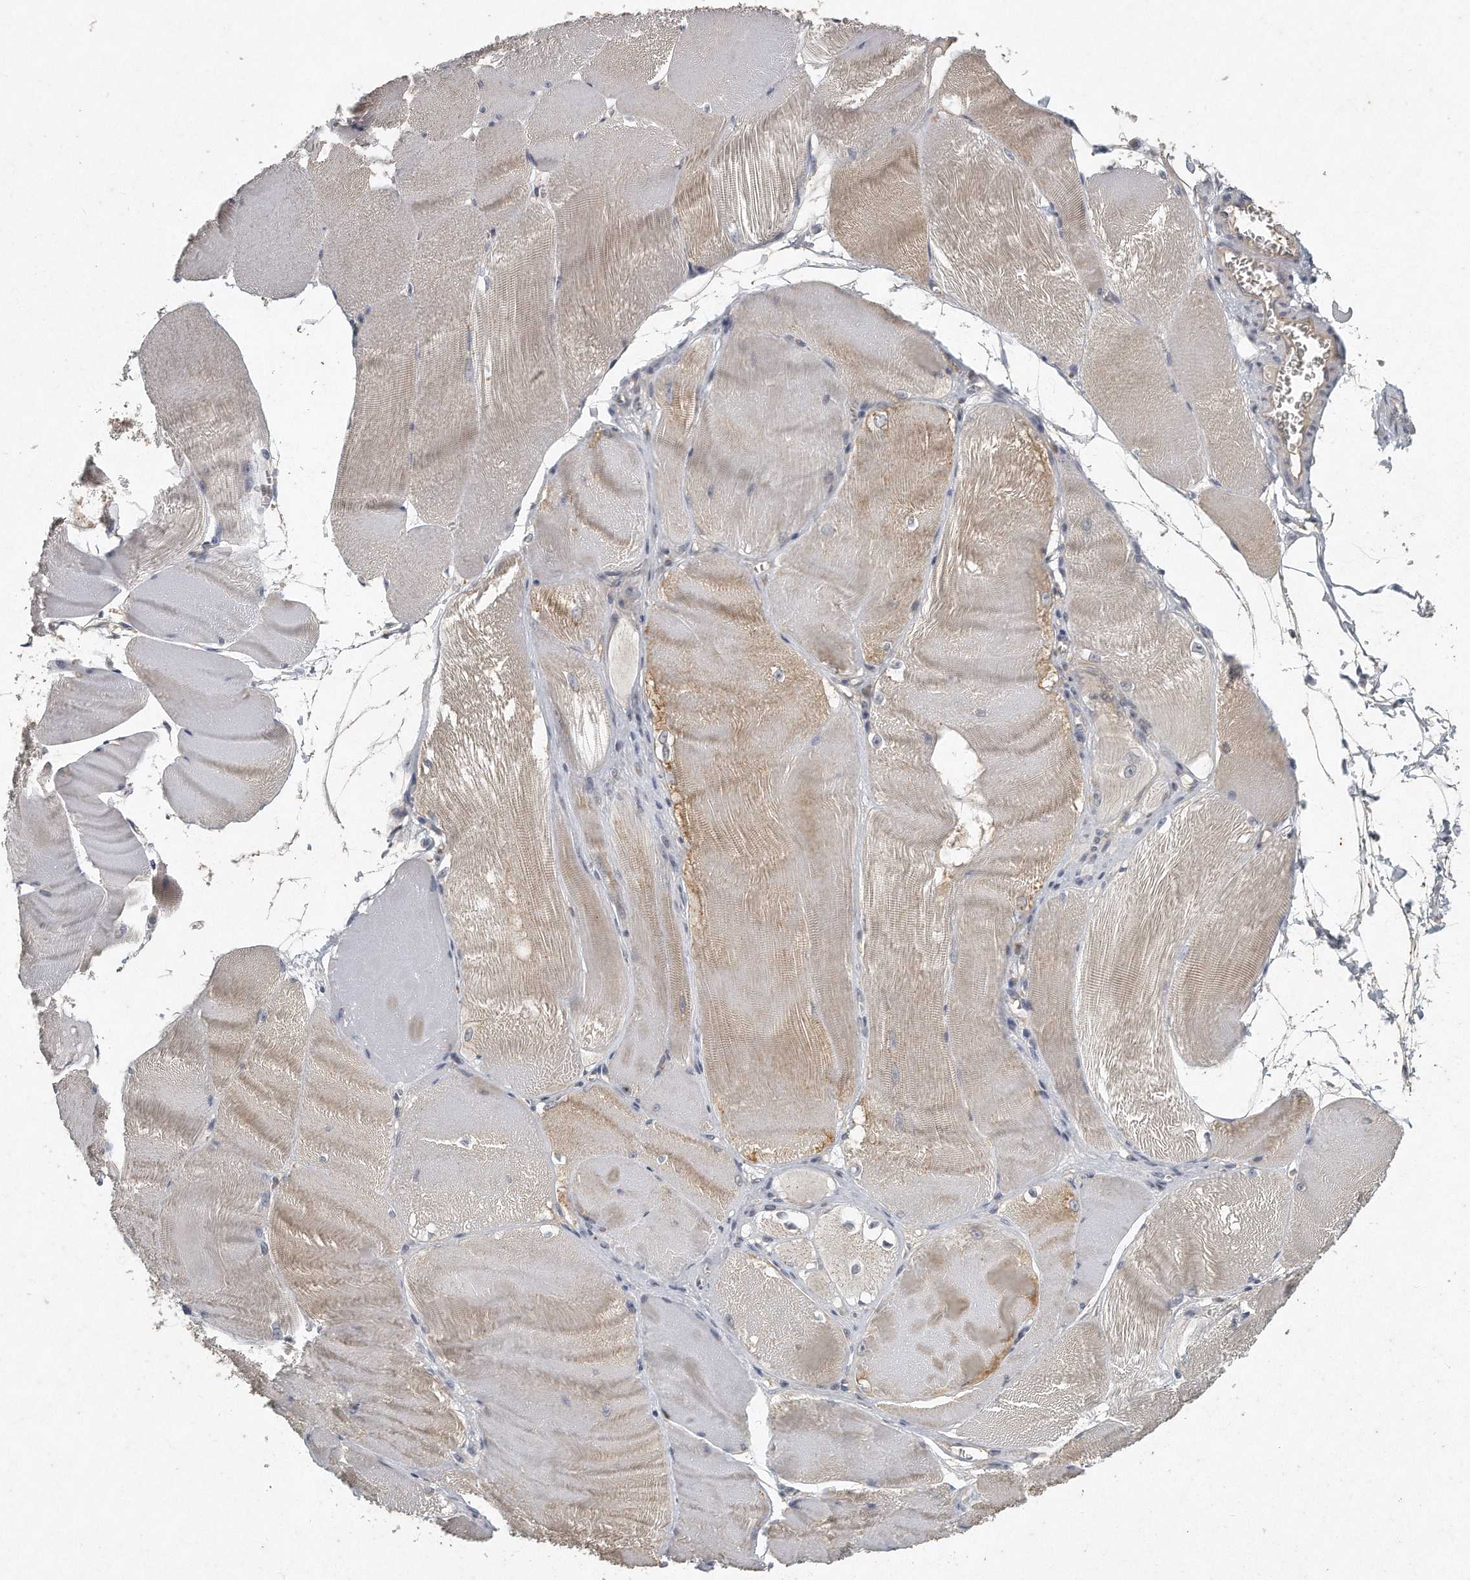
{"staining": {"intensity": "weak", "quantity": "<25%", "location": "cytoplasmic/membranous"}, "tissue": "skeletal muscle", "cell_type": "Myocytes", "image_type": "normal", "snomed": [{"axis": "morphology", "description": "Normal tissue, NOS"}, {"axis": "morphology", "description": "Basal cell carcinoma"}, {"axis": "topography", "description": "Skeletal muscle"}], "caption": "Myocytes show no significant protein positivity in benign skeletal muscle. Brightfield microscopy of immunohistochemistry (IHC) stained with DAB (3,3'-diaminobenzidine) (brown) and hematoxylin (blue), captured at high magnification.", "gene": "CAMK1", "patient": {"sex": "female", "age": 64}}